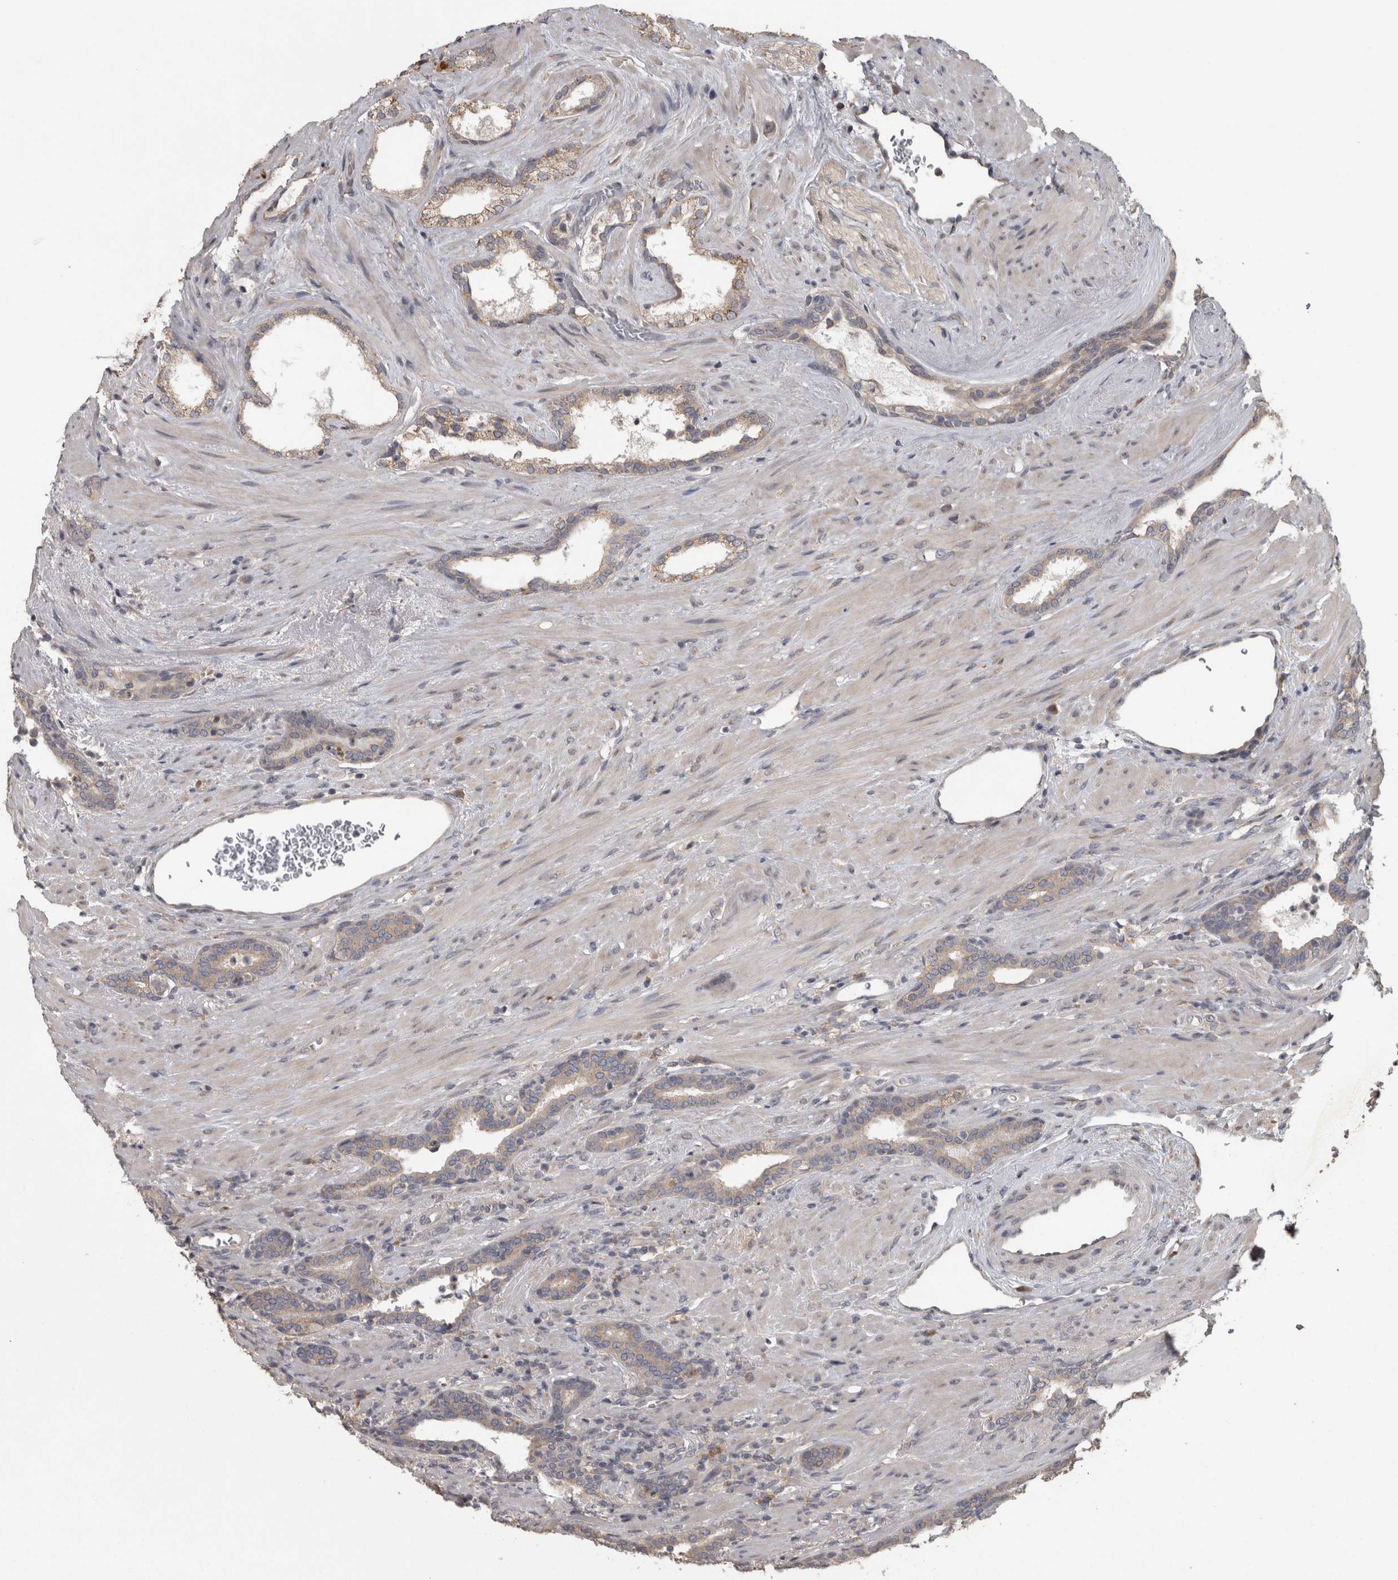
{"staining": {"intensity": "weak", "quantity": ">75%", "location": "cytoplasmic/membranous"}, "tissue": "prostate cancer", "cell_type": "Tumor cells", "image_type": "cancer", "snomed": [{"axis": "morphology", "description": "Adenocarcinoma, High grade"}, {"axis": "topography", "description": "Prostate"}], "caption": "Immunohistochemistry (DAB (3,3'-diaminobenzidine)) staining of human prostate cancer (high-grade adenocarcinoma) demonstrates weak cytoplasmic/membranous protein staining in approximately >75% of tumor cells.", "gene": "RAB29", "patient": {"sex": "male", "age": 71}}